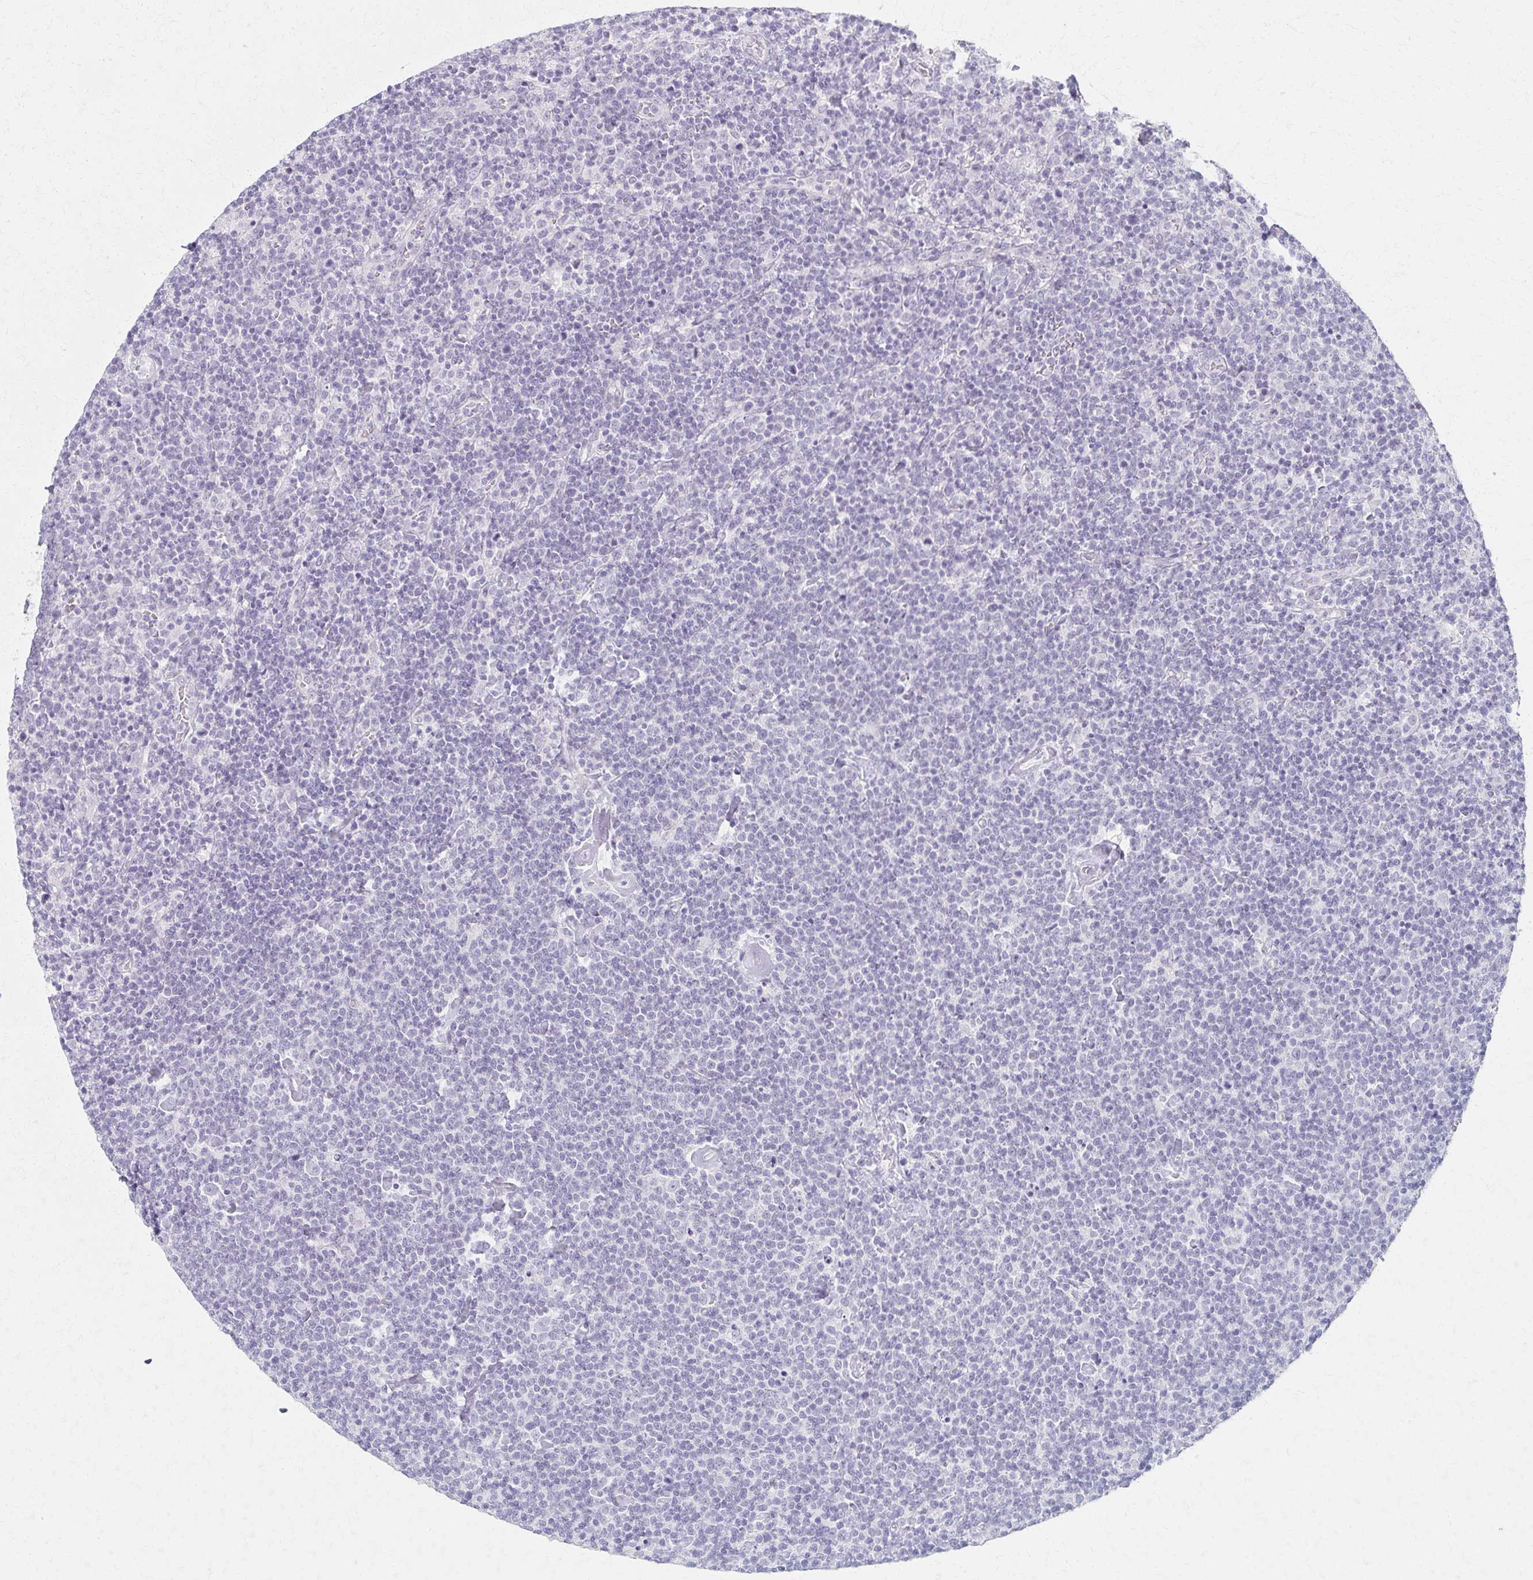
{"staining": {"intensity": "negative", "quantity": "none", "location": "none"}, "tissue": "lymphoma", "cell_type": "Tumor cells", "image_type": "cancer", "snomed": [{"axis": "morphology", "description": "Malignant lymphoma, non-Hodgkin's type, High grade"}, {"axis": "topography", "description": "Lymph node"}], "caption": "Protein analysis of high-grade malignant lymphoma, non-Hodgkin's type shows no significant staining in tumor cells. (DAB immunohistochemistry (IHC), high magnification).", "gene": "MORC4", "patient": {"sex": "male", "age": 61}}